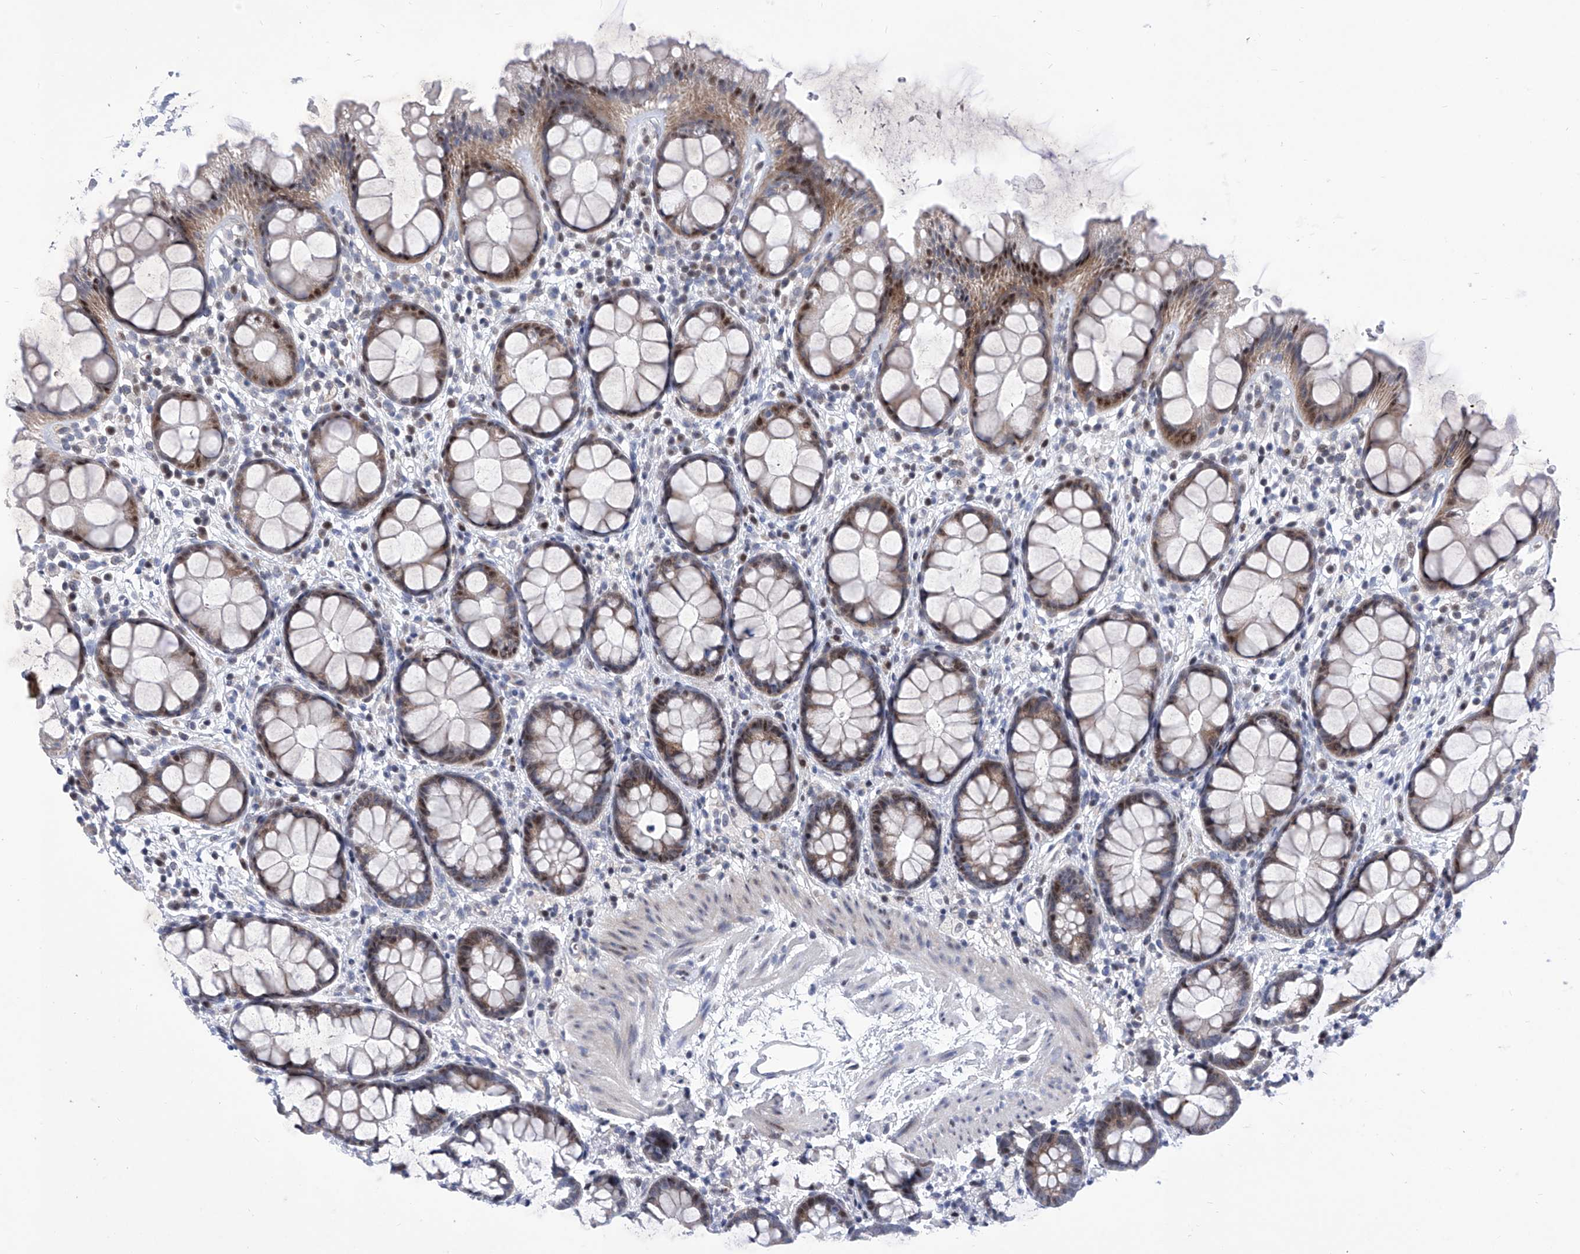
{"staining": {"intensity": "moderate", "quantity": ">75%", "location": "cytoplasmic/membranous,nuclear"}, "tissue": "rectum", "cell_type": "Glandular cells", "image_type": "normal", "snomed": [{"axis": "morphology", "description": "Normal tissue, NOS"}, {"axis": "topography", "description": "Rectum"}], "caption": "Moderate cytoplasmic/membranous,nuclear staining for a protein is present in about >75% of glandular cells of unremarkable rectum using IHC.", "gene": "NUFIP1", "patient": {"sex": "female", "age": 65}}